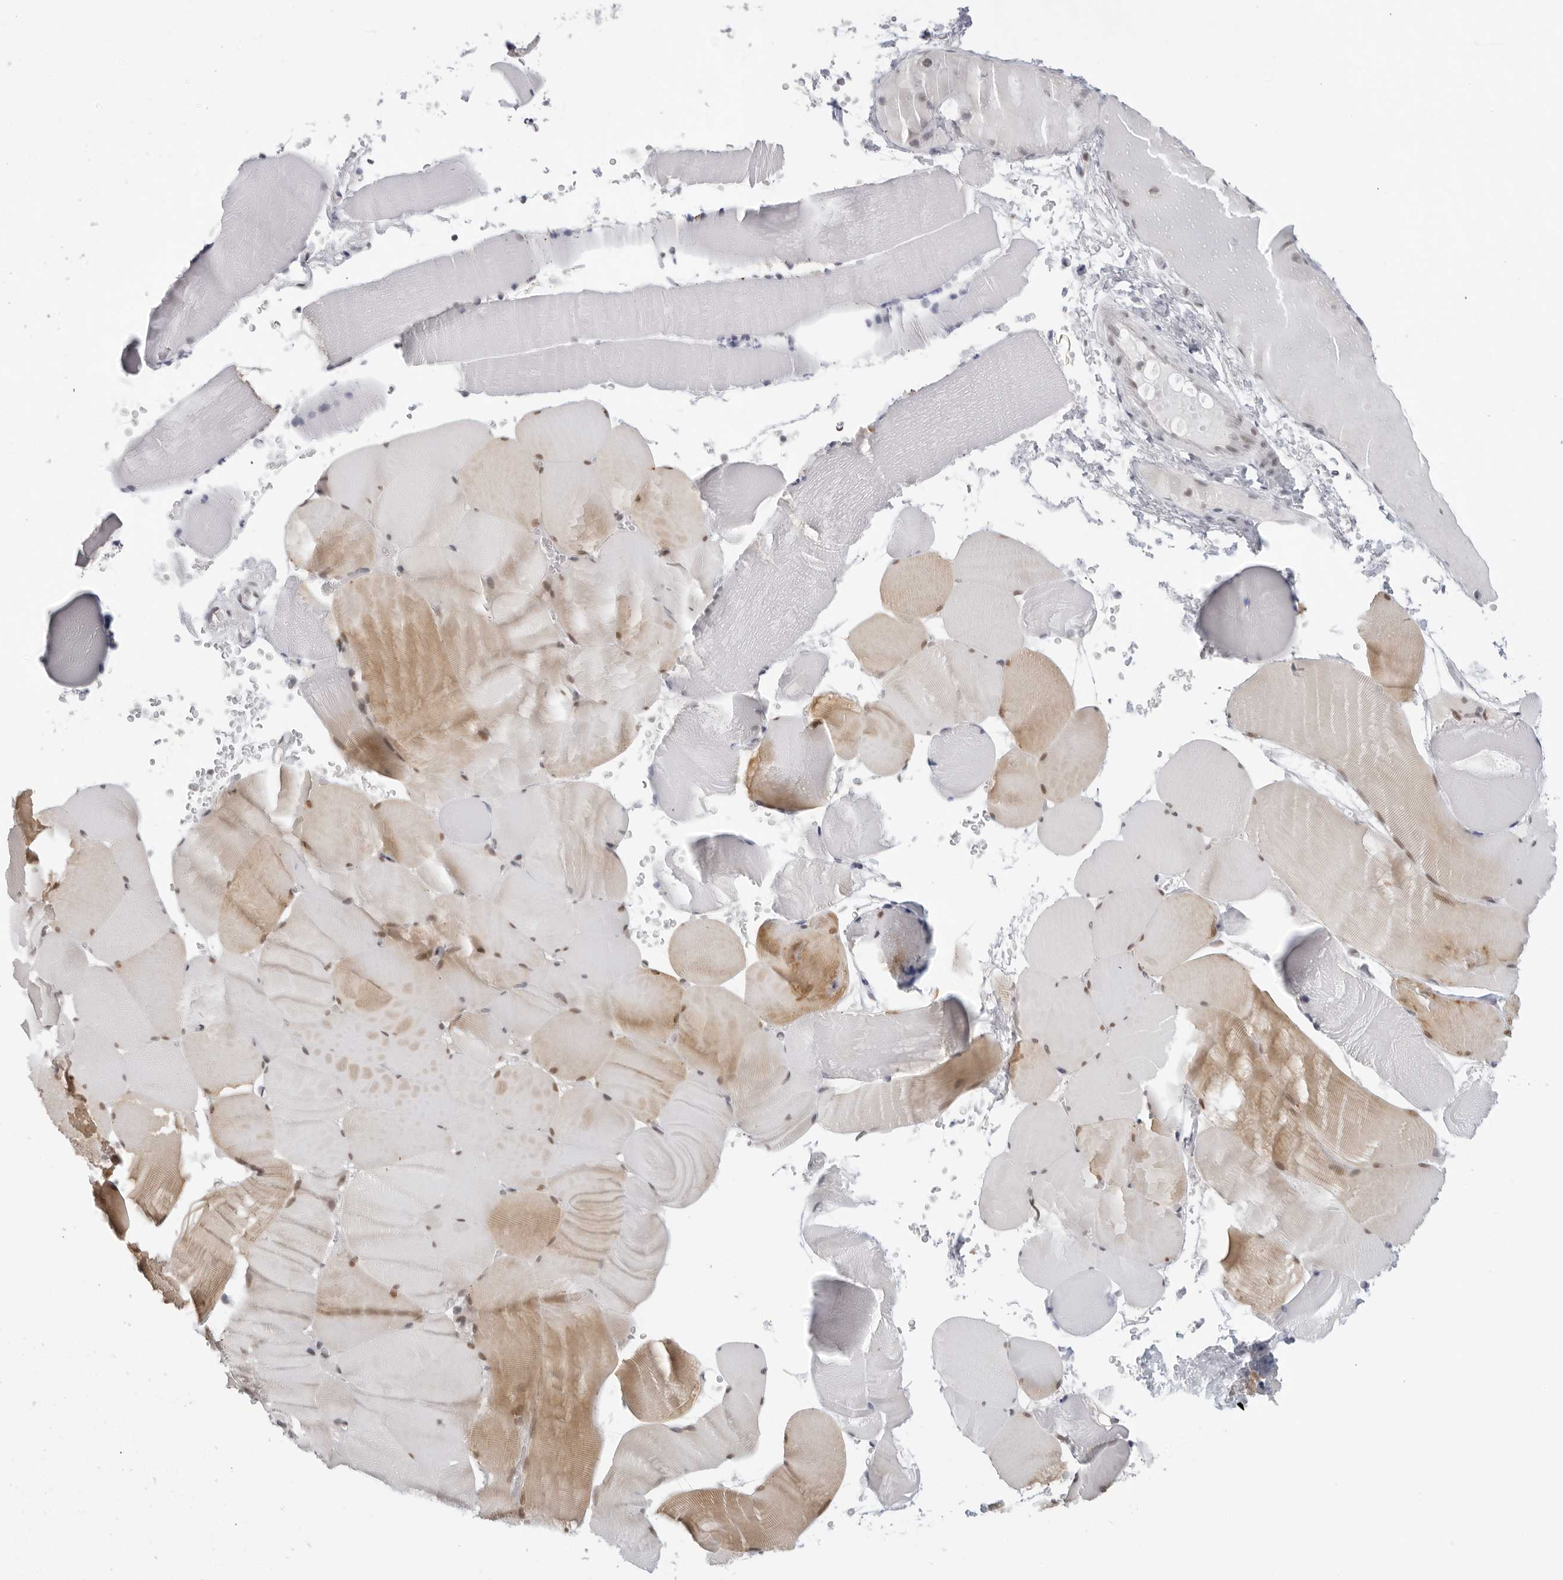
{"staining": {"intensity": "moderate", "quantity": ">75%", "location": "cytoplasmic/membranous,nuclear"}, "tissue": "skeletal muscle", "cell_type": "Myocytes", "image_type": "normal", "snomed": [{"axis": "morphology", "description": "Normal tissue, NOS"}, {"axis": "topography", "description": "Skeletal muscle"}], "caption": "Immunohistochemistry photomicrograph of benign skeletal muscle: human skeletal muscle stained using immunohistochemistry shows medium levels of moderate protein expression localized specifically in the cytoplasmic/membranous,nuclear of myocytes, appearing as a cytoplasmic/membranous,nuclear brown color.", "gene": "FOXK2", "patient": {"sex": "male", "age": 62}}